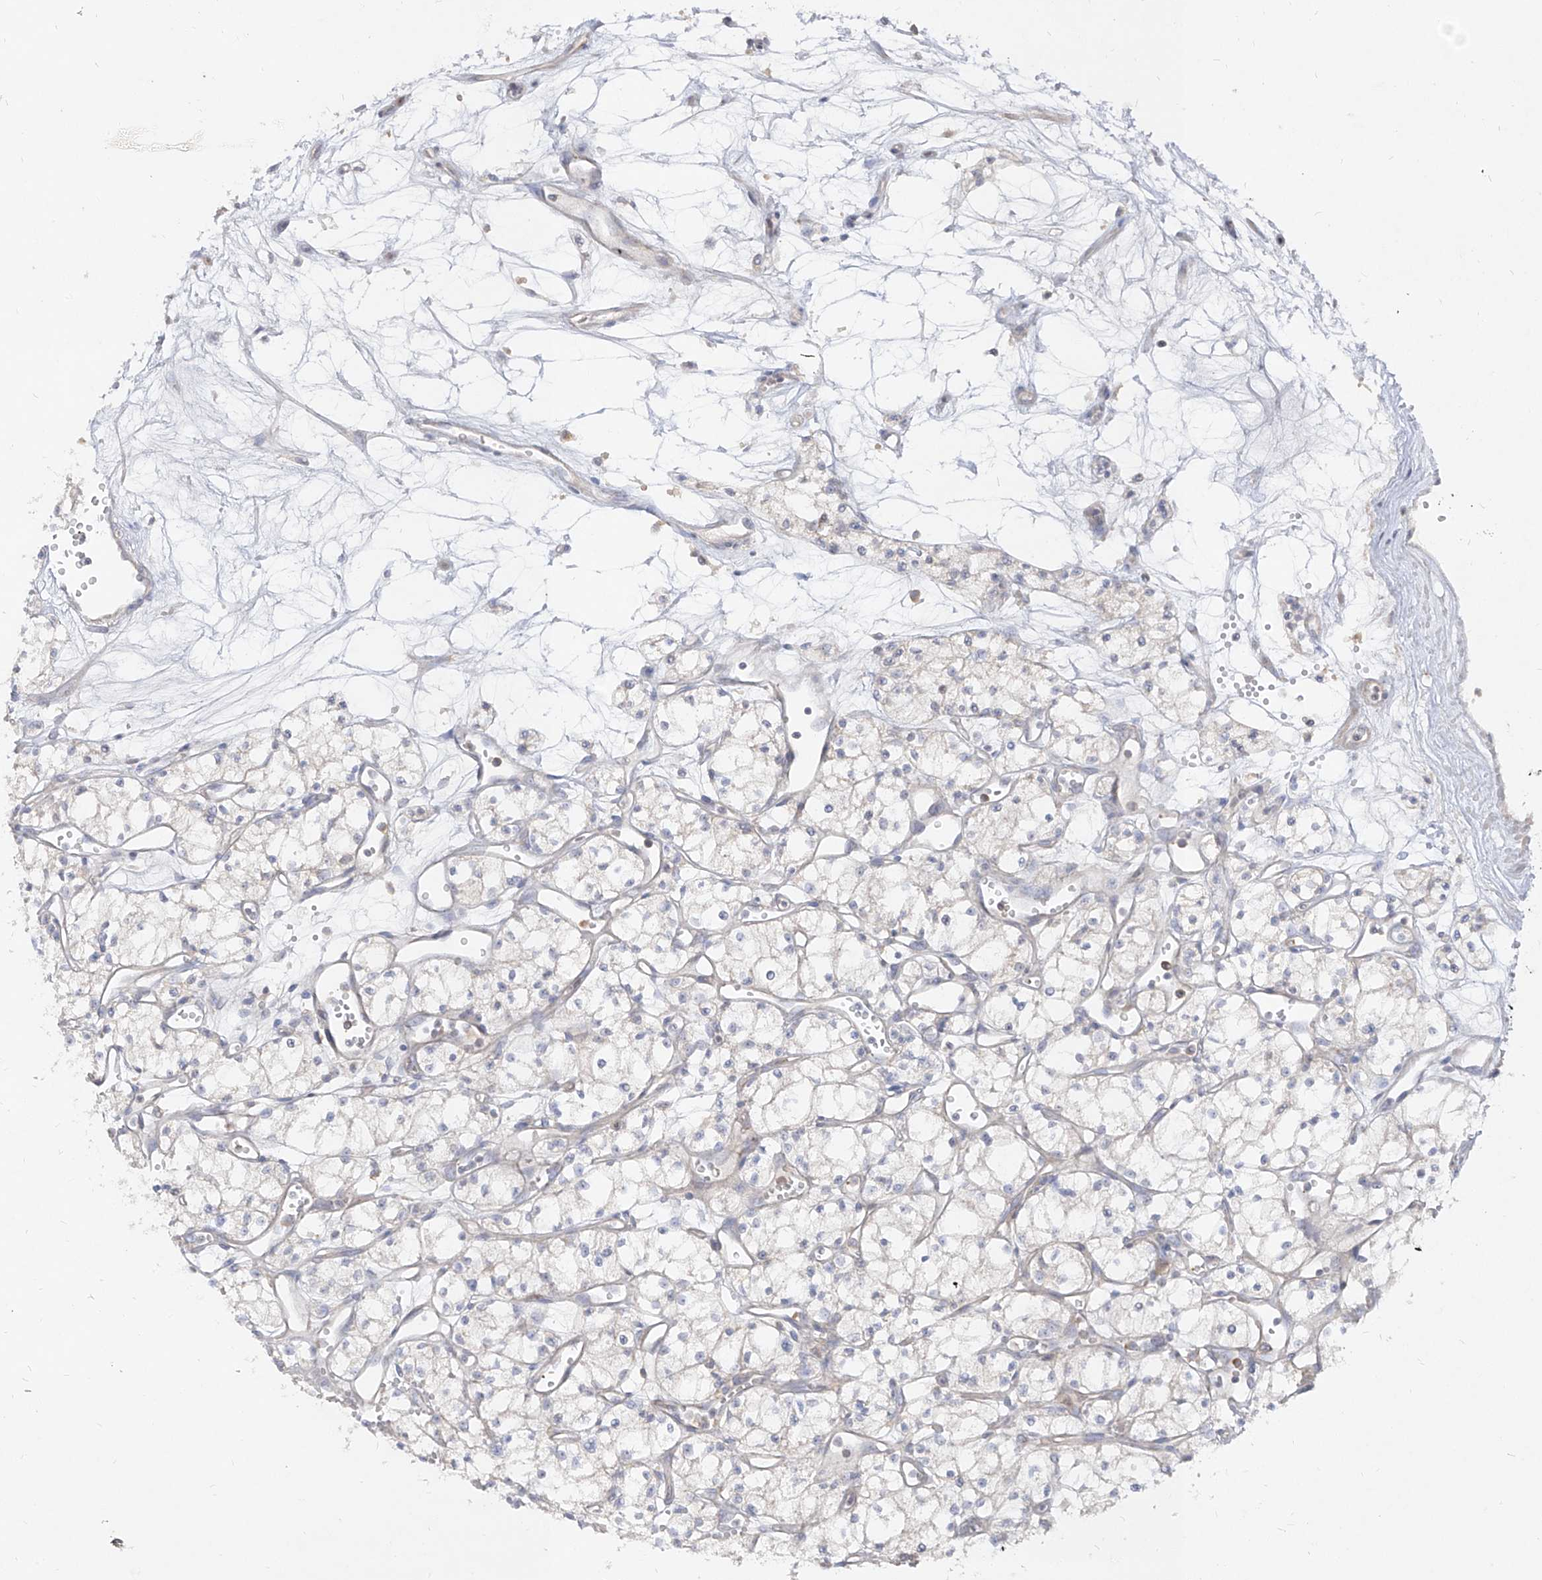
{"staining": {"intensity": "negative", "quantity": "none", "location": "none"}, "tissue": "renal cancer", "cell_type": "Tumor cells", "image_type": "cancer", "snomed": [{"axis": "morphology", "description": "Adenocarcinoma, NOS"}, {"axis": "topography", "description": "Kidney"}], "caption": "A histopathology image of renal adenocarcinoma stained for a protein shows no brown staining in tumor cells. Brightfield microscopy of IHC stained with DAB (3,3'-diaminobenzidine) (brown) and hematoxylin (blue), captured at high magnification.", "gene": "RBFOX3", "patient": {"sex": "male", "age": 59}}